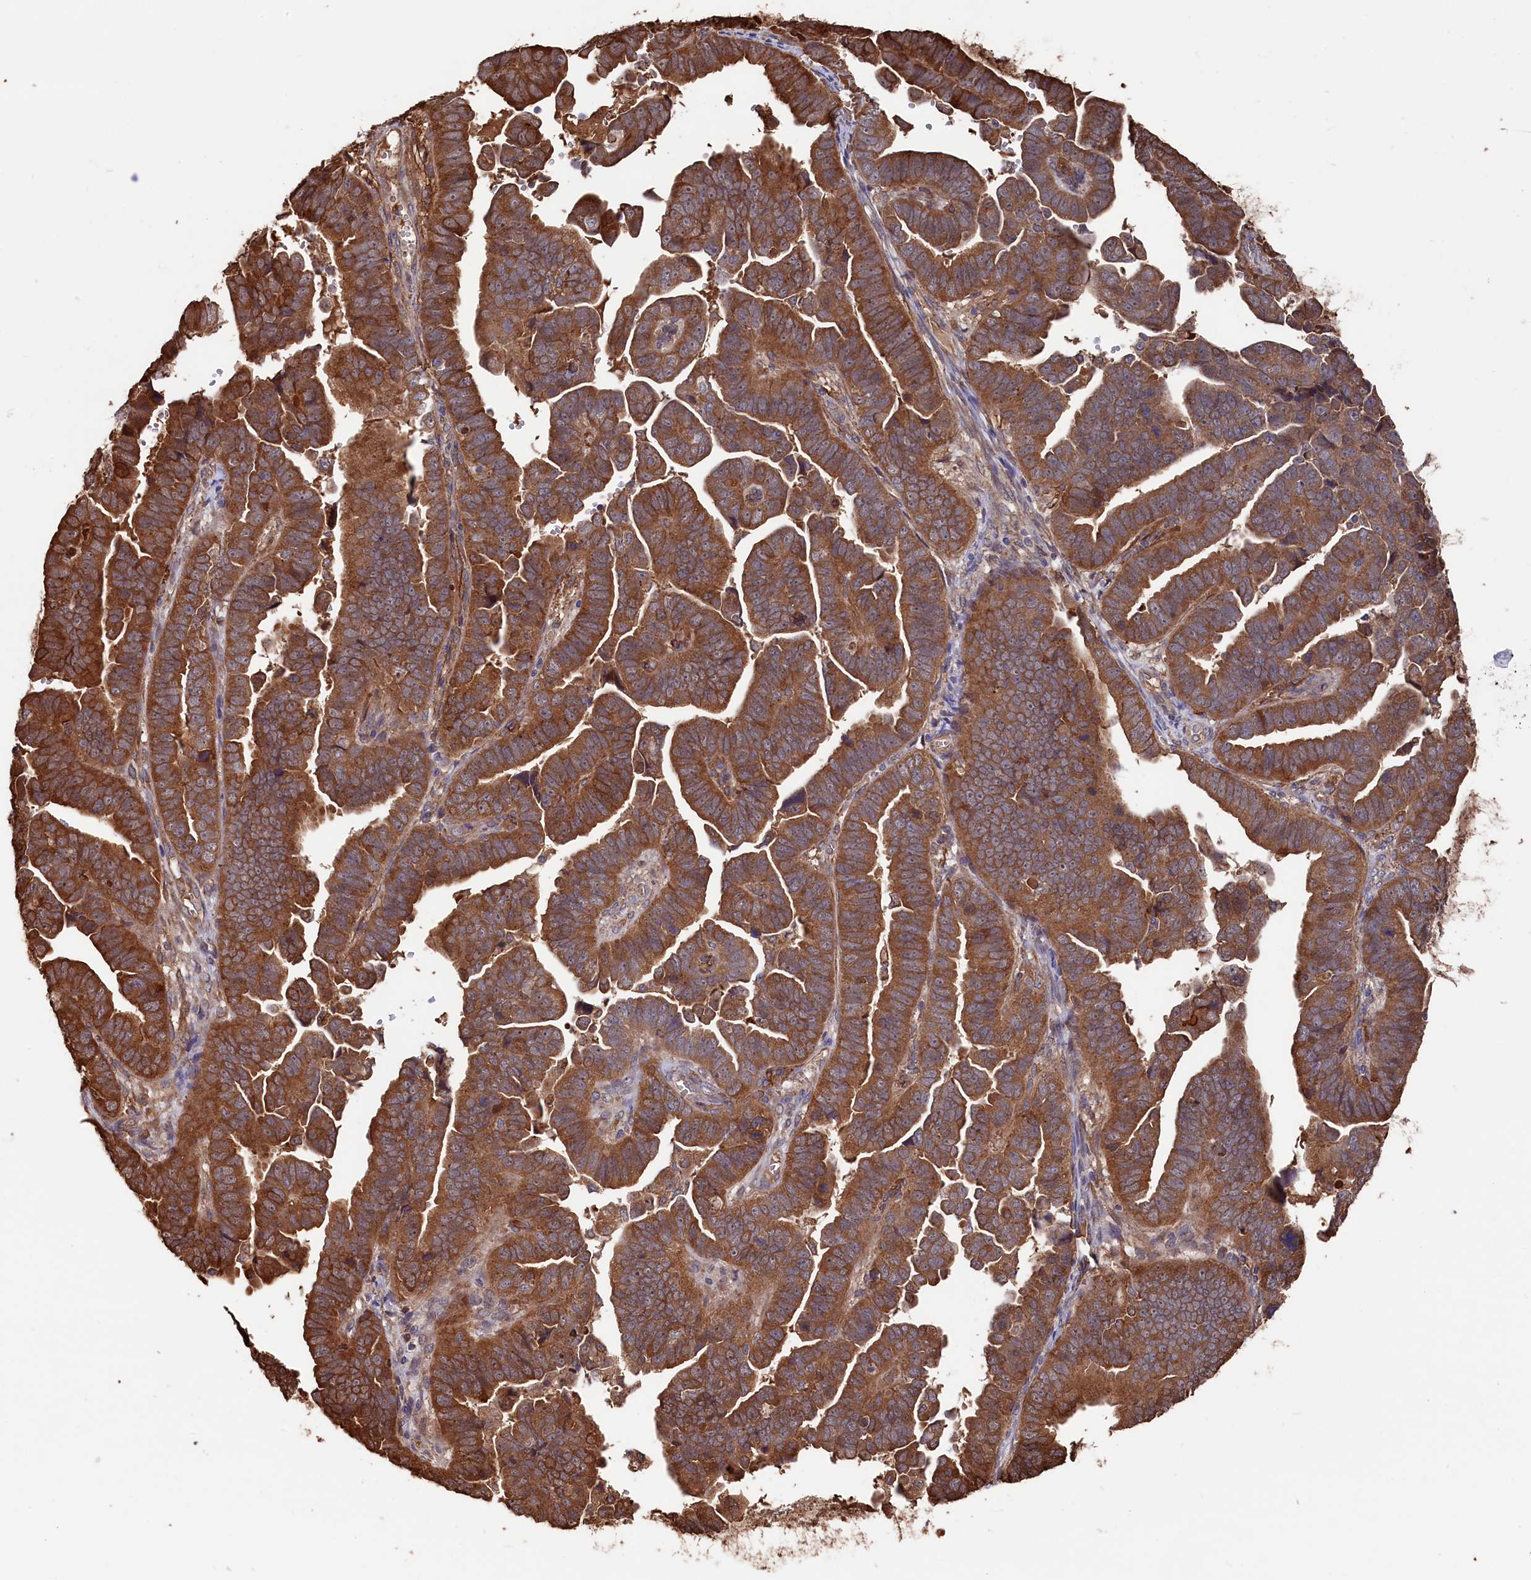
{"staining": {"intensity": "strong", "quantity": ">75%", "location": "cytoplasmic/membranous"}, "tissue": "endometrial cancer", "cell_type": "Tumor cells", "image_type": "cancer", "snomed": [{"axis": "morphology", "description": "Adenocarcinoma, NOS"}, {"axis": "topography", "description": "Endometrium"}], "caption": "Human endometrial cancer stained with a protein marker demonstrates strong staining in tumor cells.", "gene": "SLC12A4", "patient": {"sex": "female", "age": 75}}